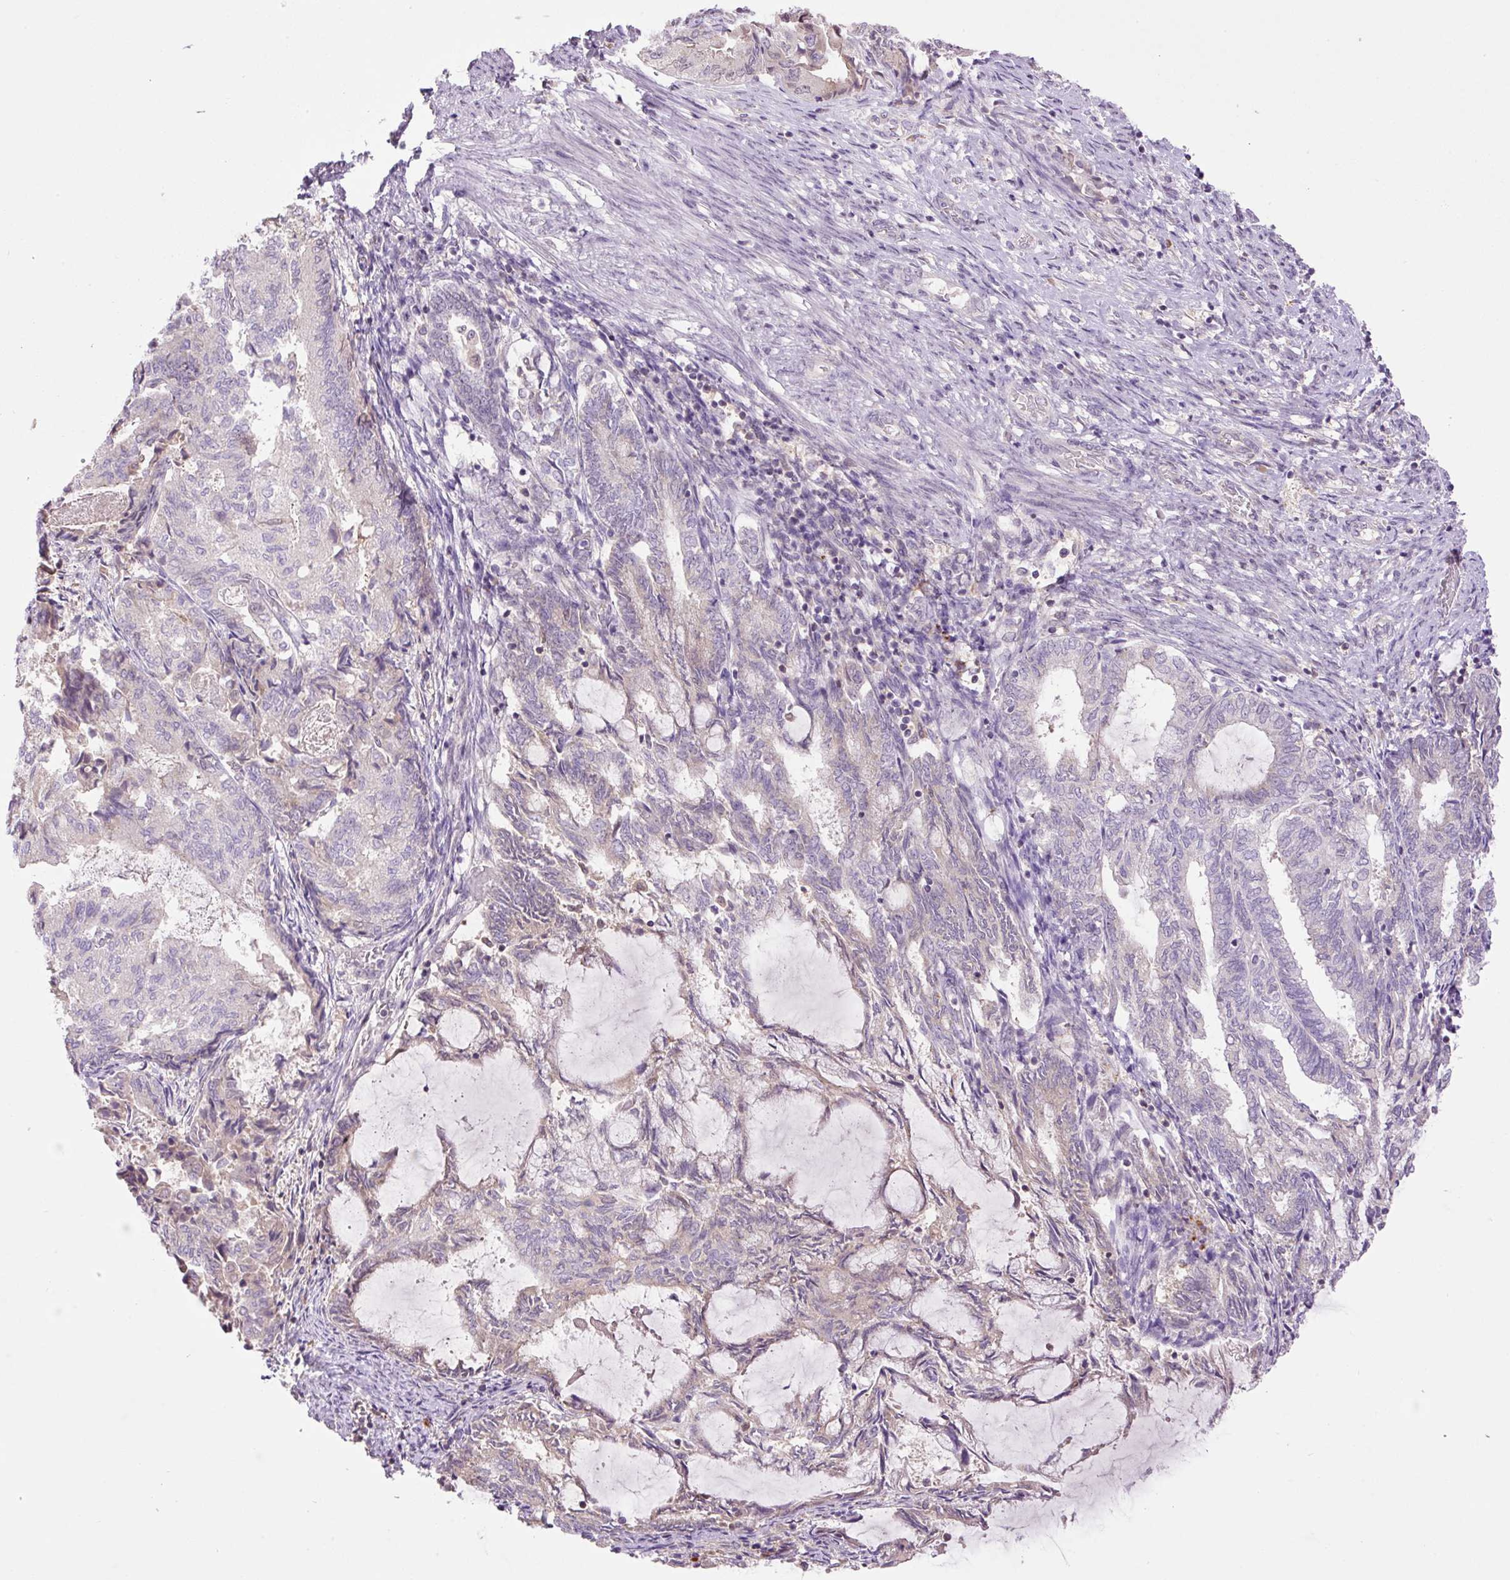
{"staining": {"intensity": "negative", "quantity": "none", "location": "none"}, "tissue": "endometrial cancer", "cell_type": "Tumor cells", "image_type": "cancer", "snomed": [{"axis": "morphology", "description": "Adenocarcinoma, NOS"}, {"axis": "topography", "description": "Endometrium"}], "caption": "Tumor cells show no significant staining in endometrial adenocarcinoma.", "gene": "HABP4", "patient": {"sex": "female", "age": 80}}